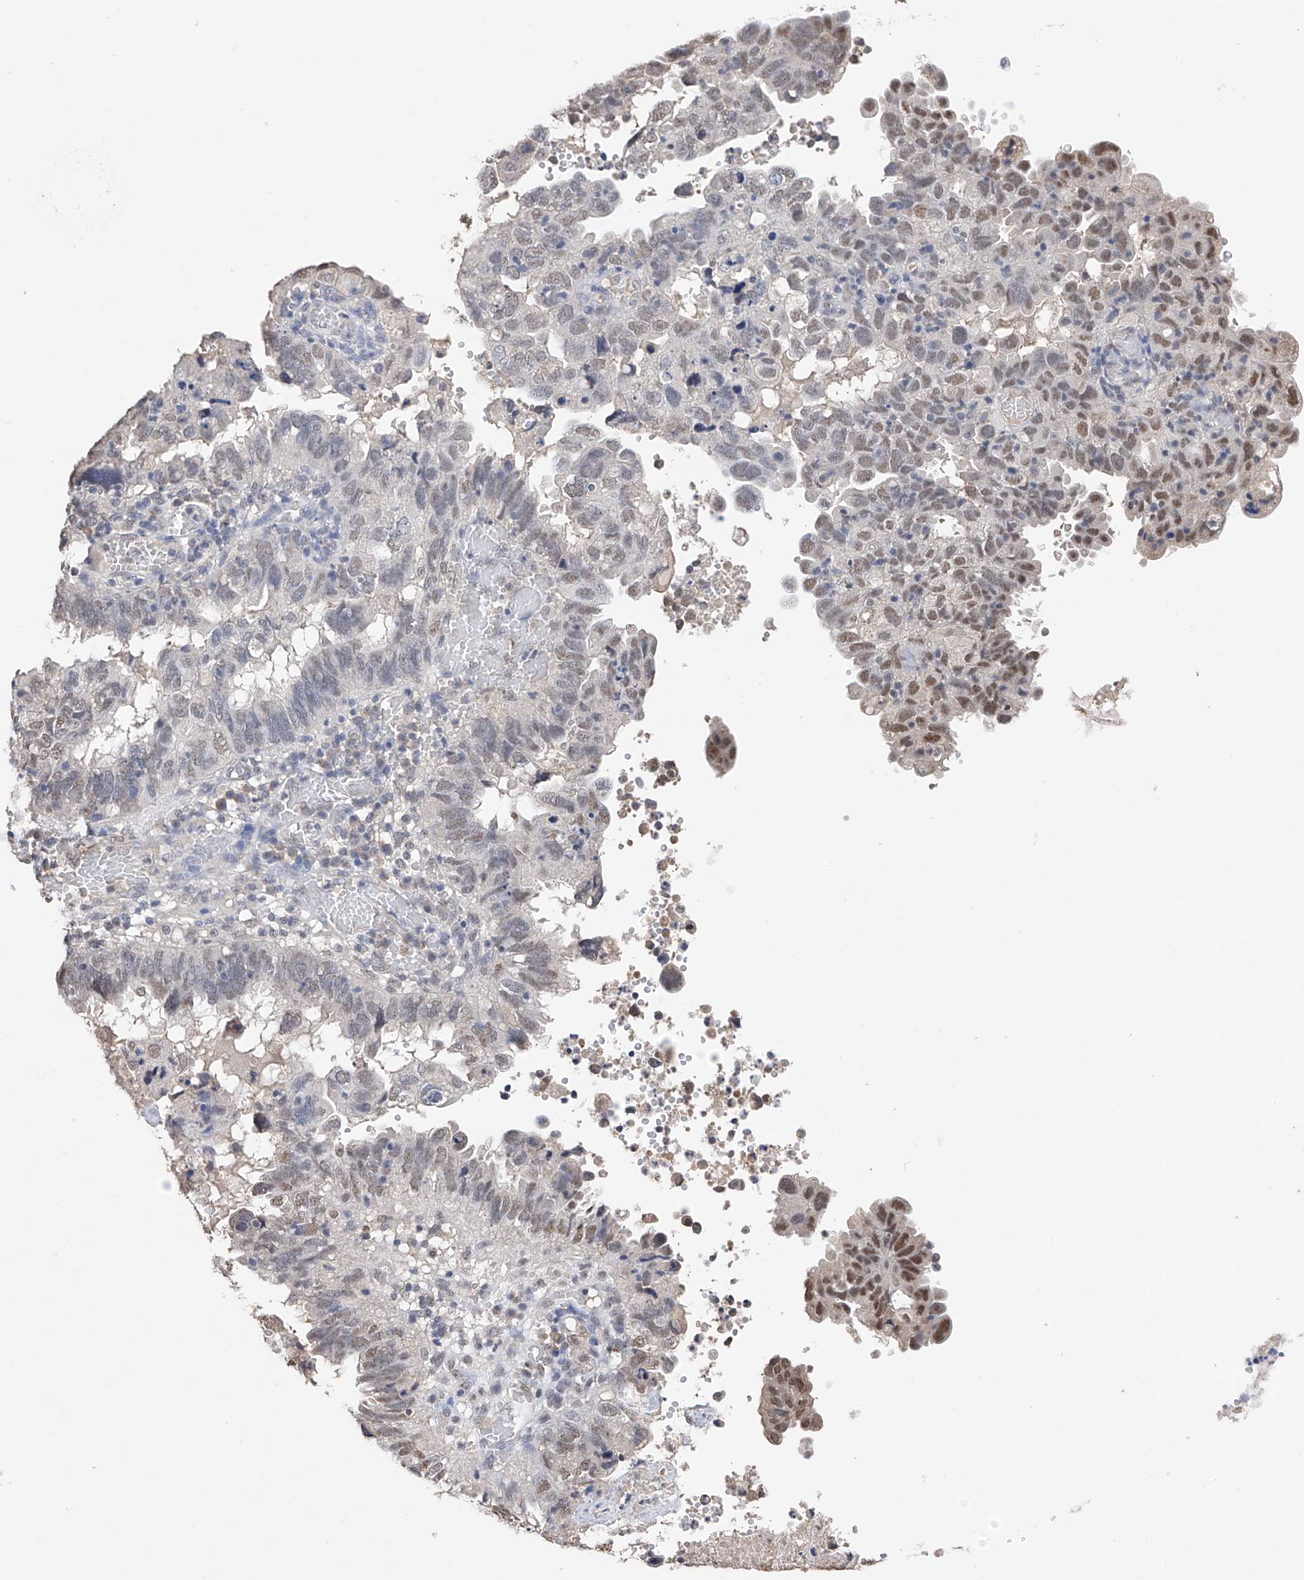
{"staining": {"intensity": "moderate", "quantity": "<25%", "location": "nuclear"}, "tissue": "endometrial cancer", "cell_type": "Tumor cells", "image_type": "cancer", "snomed": [{"axis": "morphology", "description": "Adenocarcinoma, NOS"}, {"axis": "topography", "description": "Uterus"}], "caption": "IHC (DAB (3,3'-diaminobenzidine)) staining of human adenocarcinoma (endometrial) shows moderate nuclear protein staining in approximately <25% of tumor cells.", "gene": "DMAP1", "patient": {"sex": "female", "age": 77}}